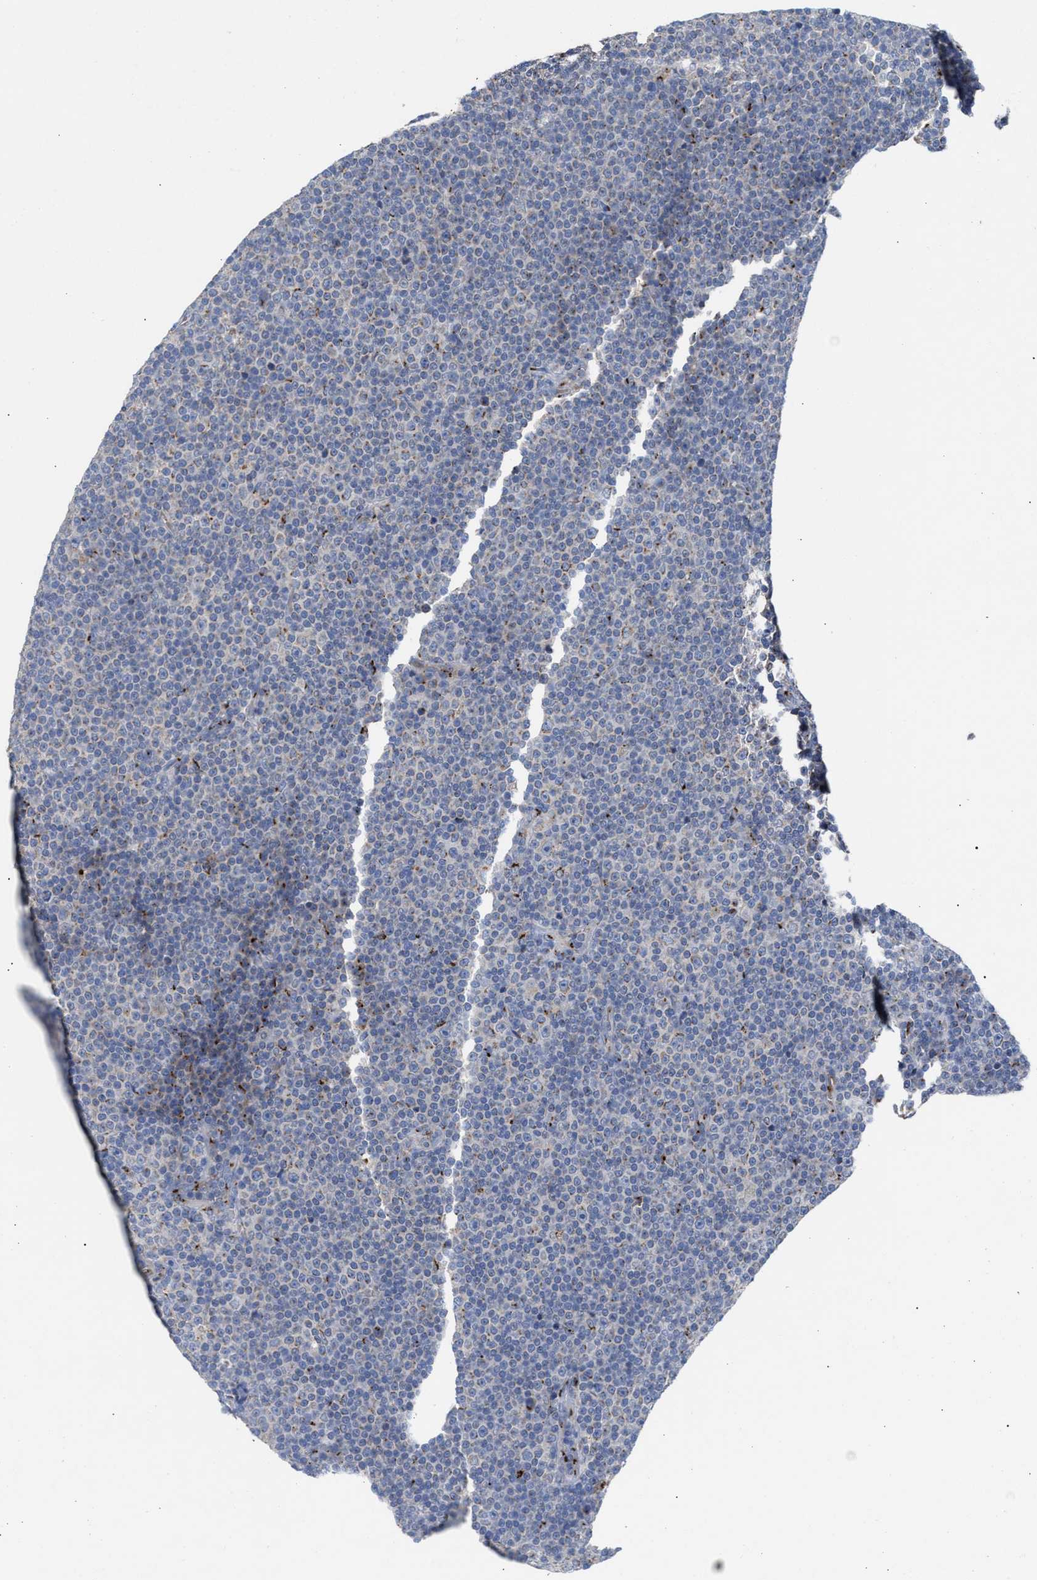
{"staining": {"intensity": "moderate", "quantity": "<25%", "location": "cytoplasmic/membranous"}, "tissue": "lymphoma", "cell_type": "Tumor cells", "image_type": "cancer", "snomed": [{"axis": "morphology", "description": "Malignant lymphoma, non-Hodgkin's type, Low grade"}, {"axis": "topography", "description": "Lymph node"}], "caption": "Lymphoma stained with immunohistochemistry (IHC) exhibits moderate cytoplasmic/membranous staining in about <25% of tumor cells.", "gene": "CCL2", "patient": {"sex": "female", "age": 67}}